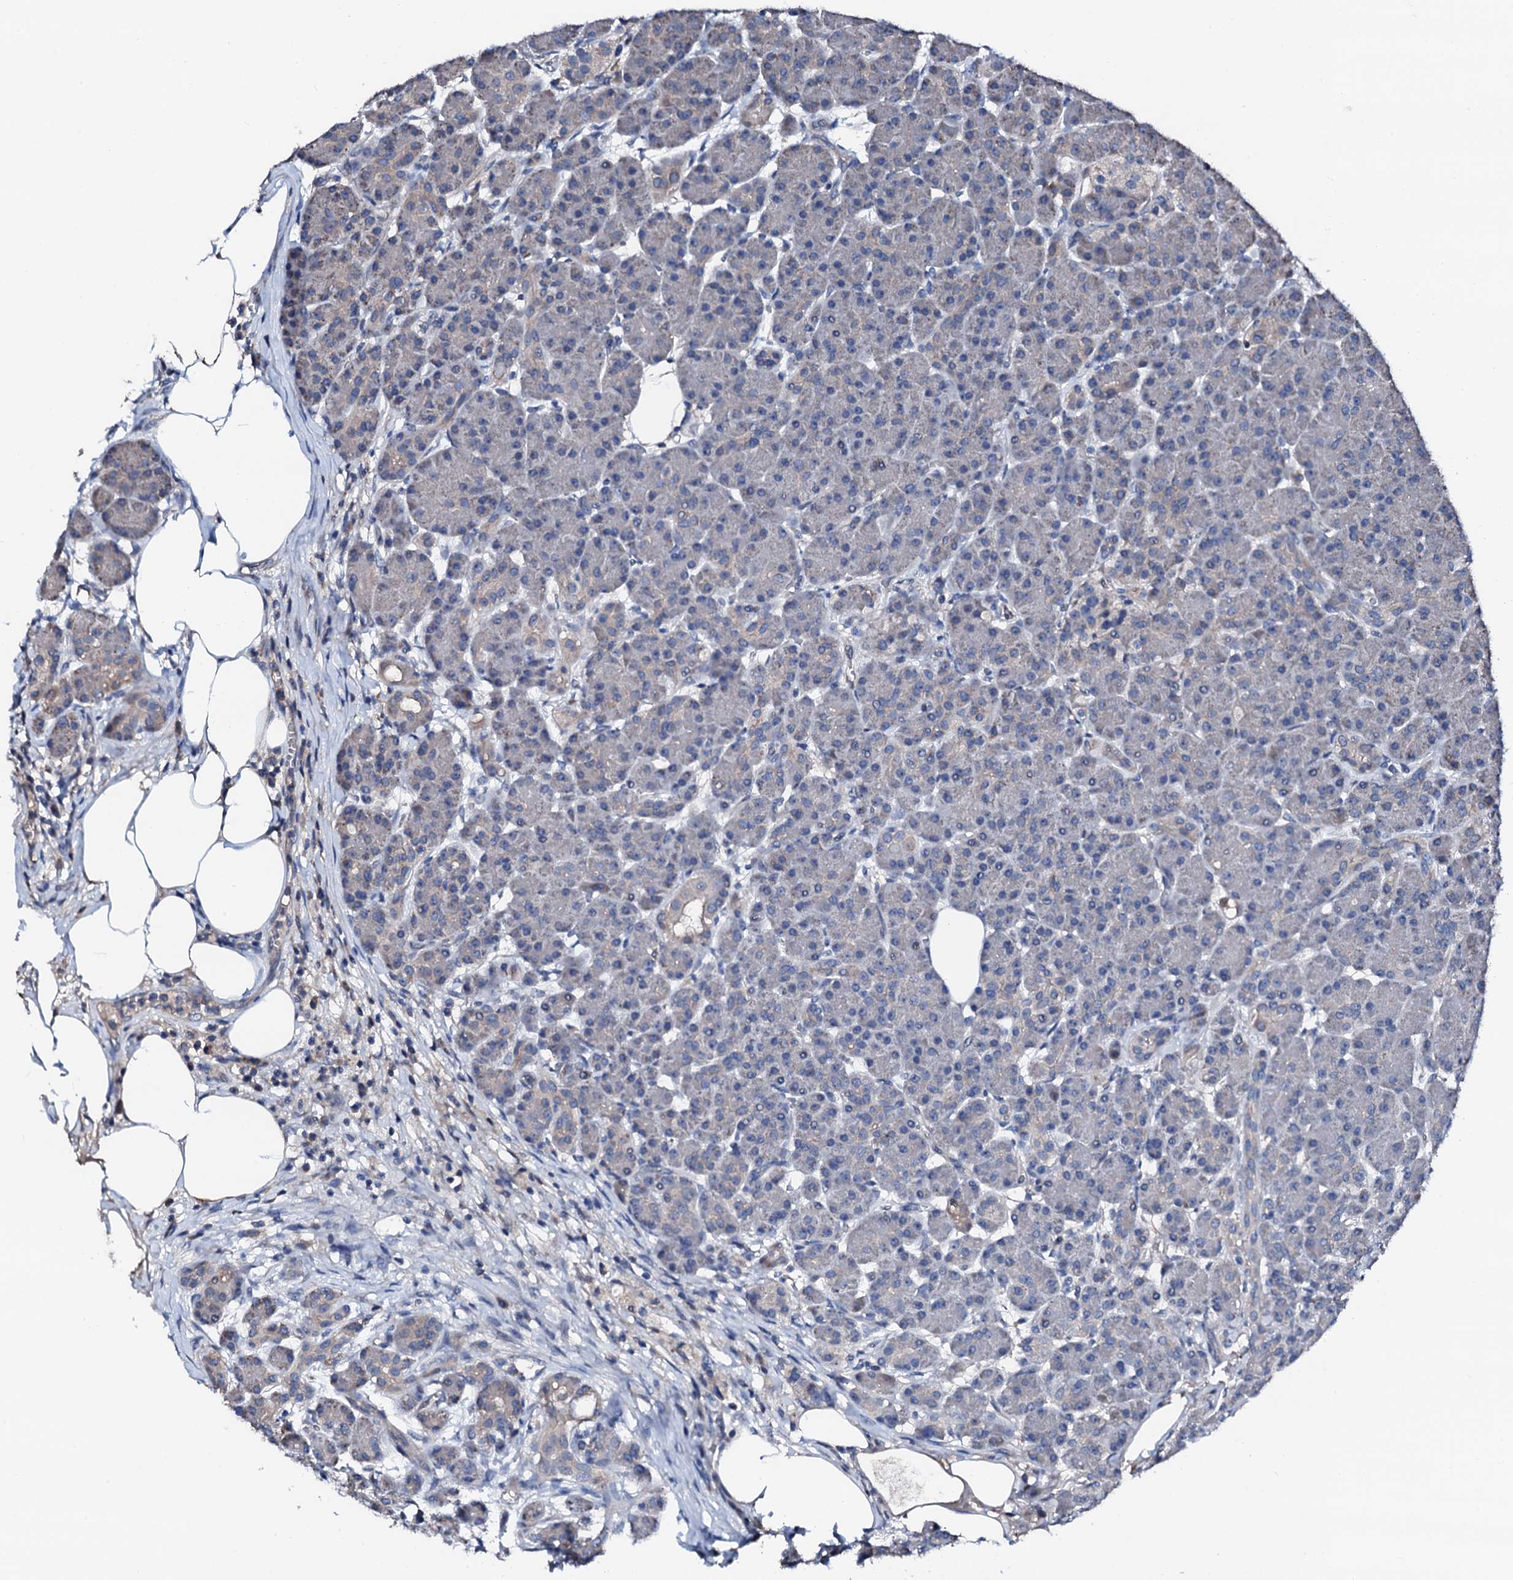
{"staining": {"intensity": "weak", "quantity": "<25%", "location": "cytoplasmic/membranous"}, "tissue": "pancreas", "cell_type": "Exocrine glandular cells", "image_type": "normal", "snomed": [{"axis": "morphology", "description": "Normal tissue, NOS"}, {"axis": "topography", "description": "Pancreas"}], "caption": "High power microscopy micrograph of an immunohistochemistry (IHC) histopathology image of normal pancreas, revealing no significant positivity in exocrine glandular cells.", "gene": "TRAFD1", "patient": {"sex": "male", "age": 63}}